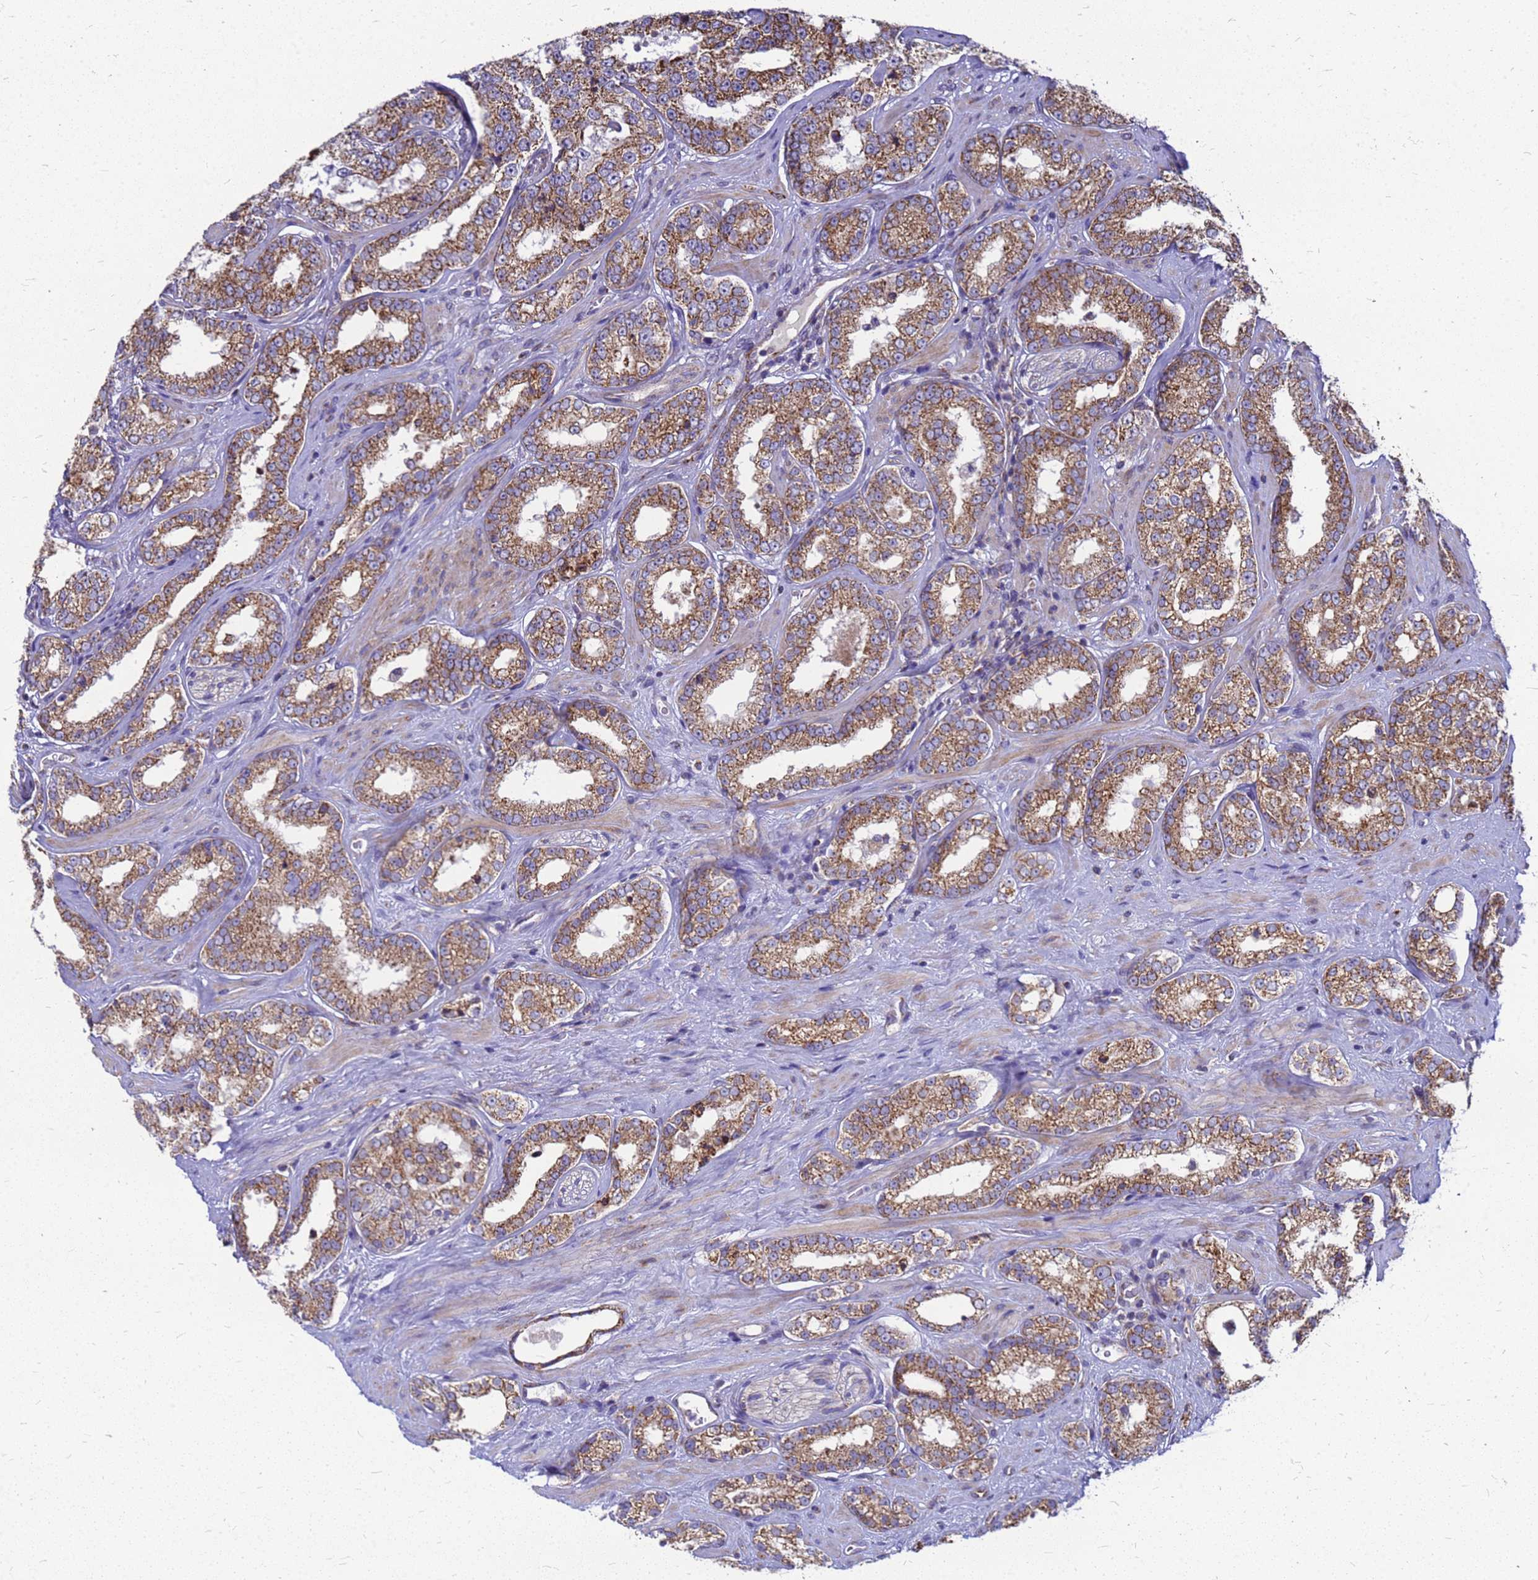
{"staining": {"intensity": "moderate", "quantity": ">75%", "location": "cytoplasmic/membranous"}, "tissue": "prostate cancer", "cell_type": "Tumor cells", "image_type": "cancer", "snomed": [{"axis": "morphology", "description": "Normal tissue, NOS"}, {"axis": "morphology", "description": "Adenocarcinoma, High grade"}, {"axis": "topography", "description": "Prostate"}], "caption": "Brown immunohistochemical staining in human prostate adenocarcinoma (high-grade) reveals moderate cytoplasmic/membranous expression in about >75% of tumor cells. The protein of interest is stained brown, and the nuclei are stained in blue (DAB (3,3'-diaminobenzidine) IHC with brightfield microscopy, high magnification).", "gene": "CMC4", "patient": {"sex": "male", "age": 83}}